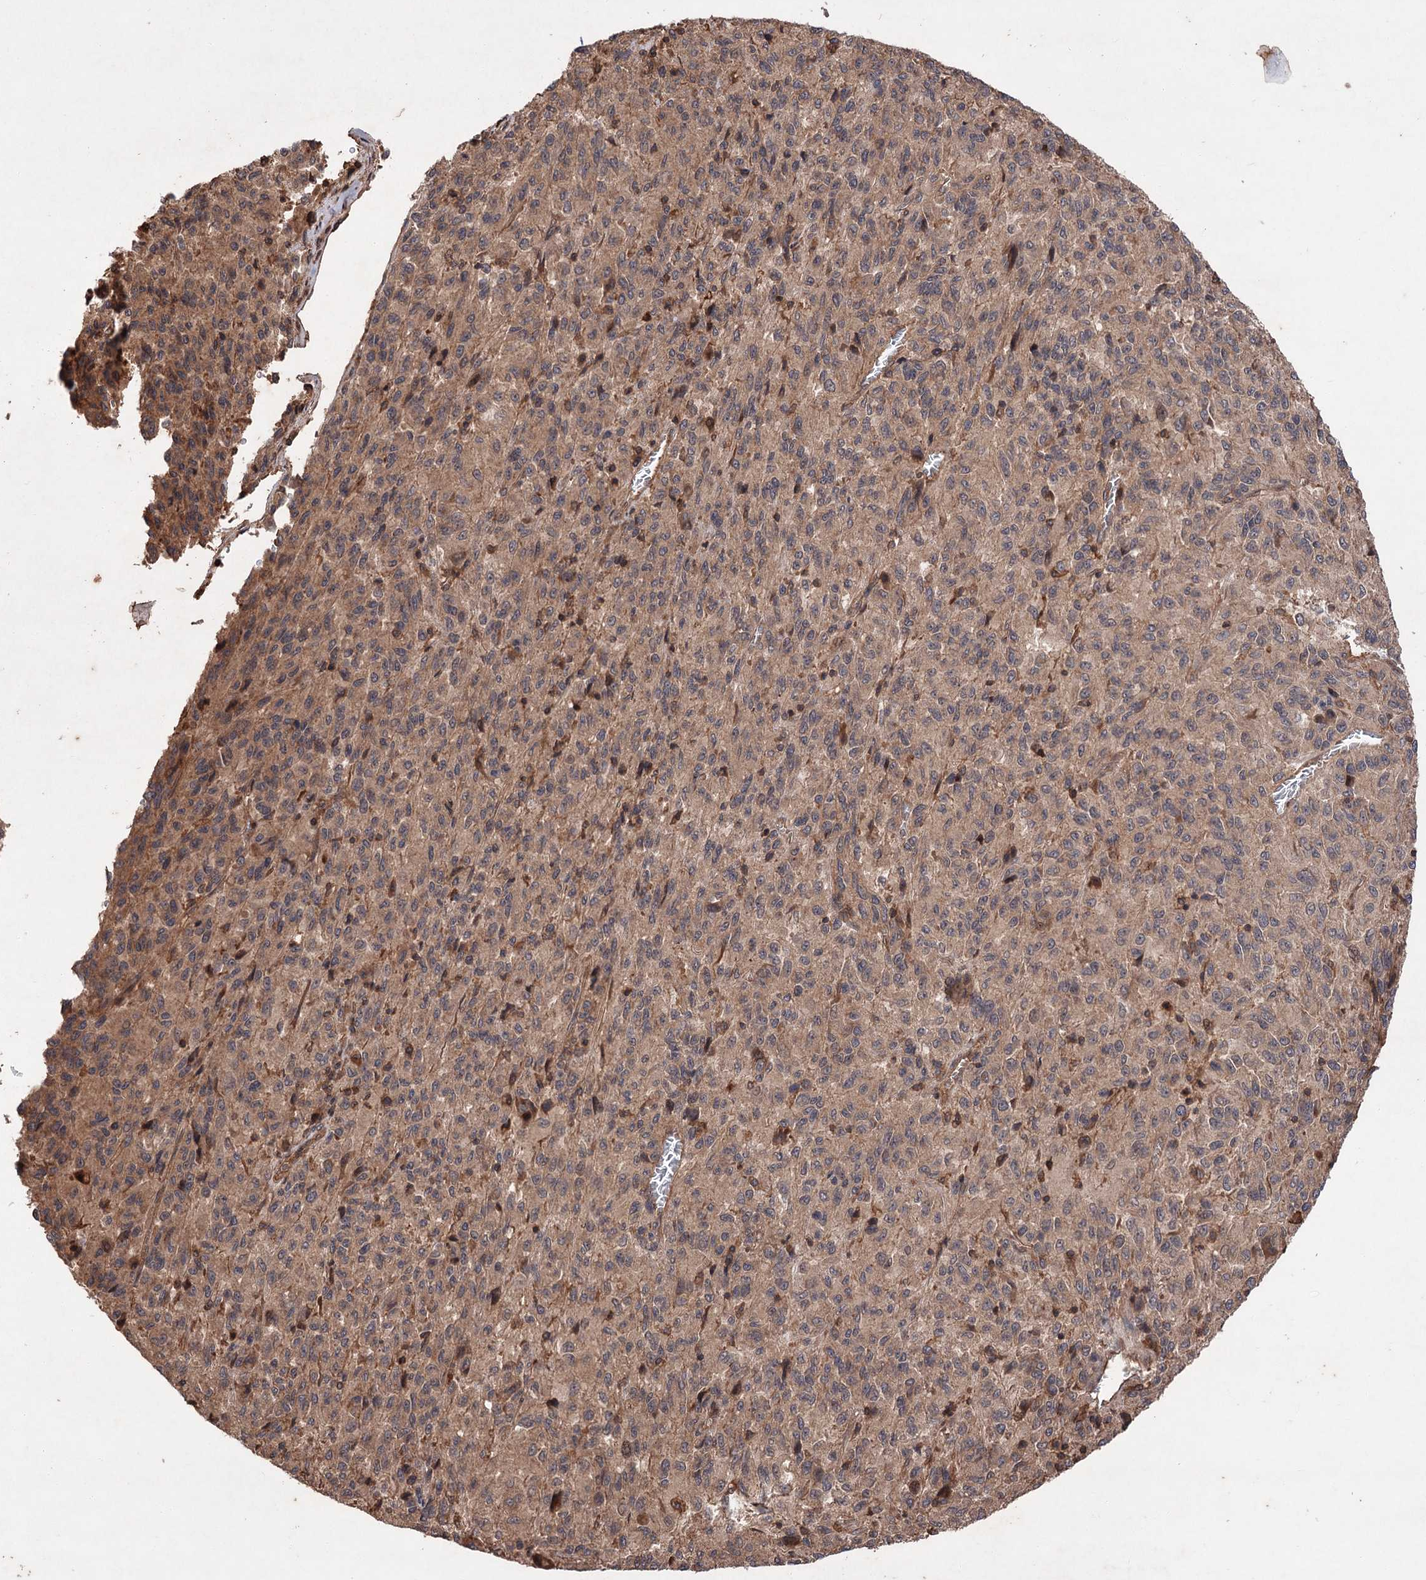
{"staining": {"intensity": "weak", "quantity": ">75%", "location": "cytoplasmic/membranous"}, "tissue": "melanoma", "cell_type": "Tumor cells", "image_type": "cancer", "snomed": [{"axis": "morphology", "description": "Malignant melanoma, Metastatic site"}, {"axis": "topography", "description": "Lung"}], "caption": "Weak cytoplasmic/membranous expression is appreciated in approximately >75% of tumor cells in melanoma.", "gene": "ADK", "patient": {"sex": "male", "age": 64}}